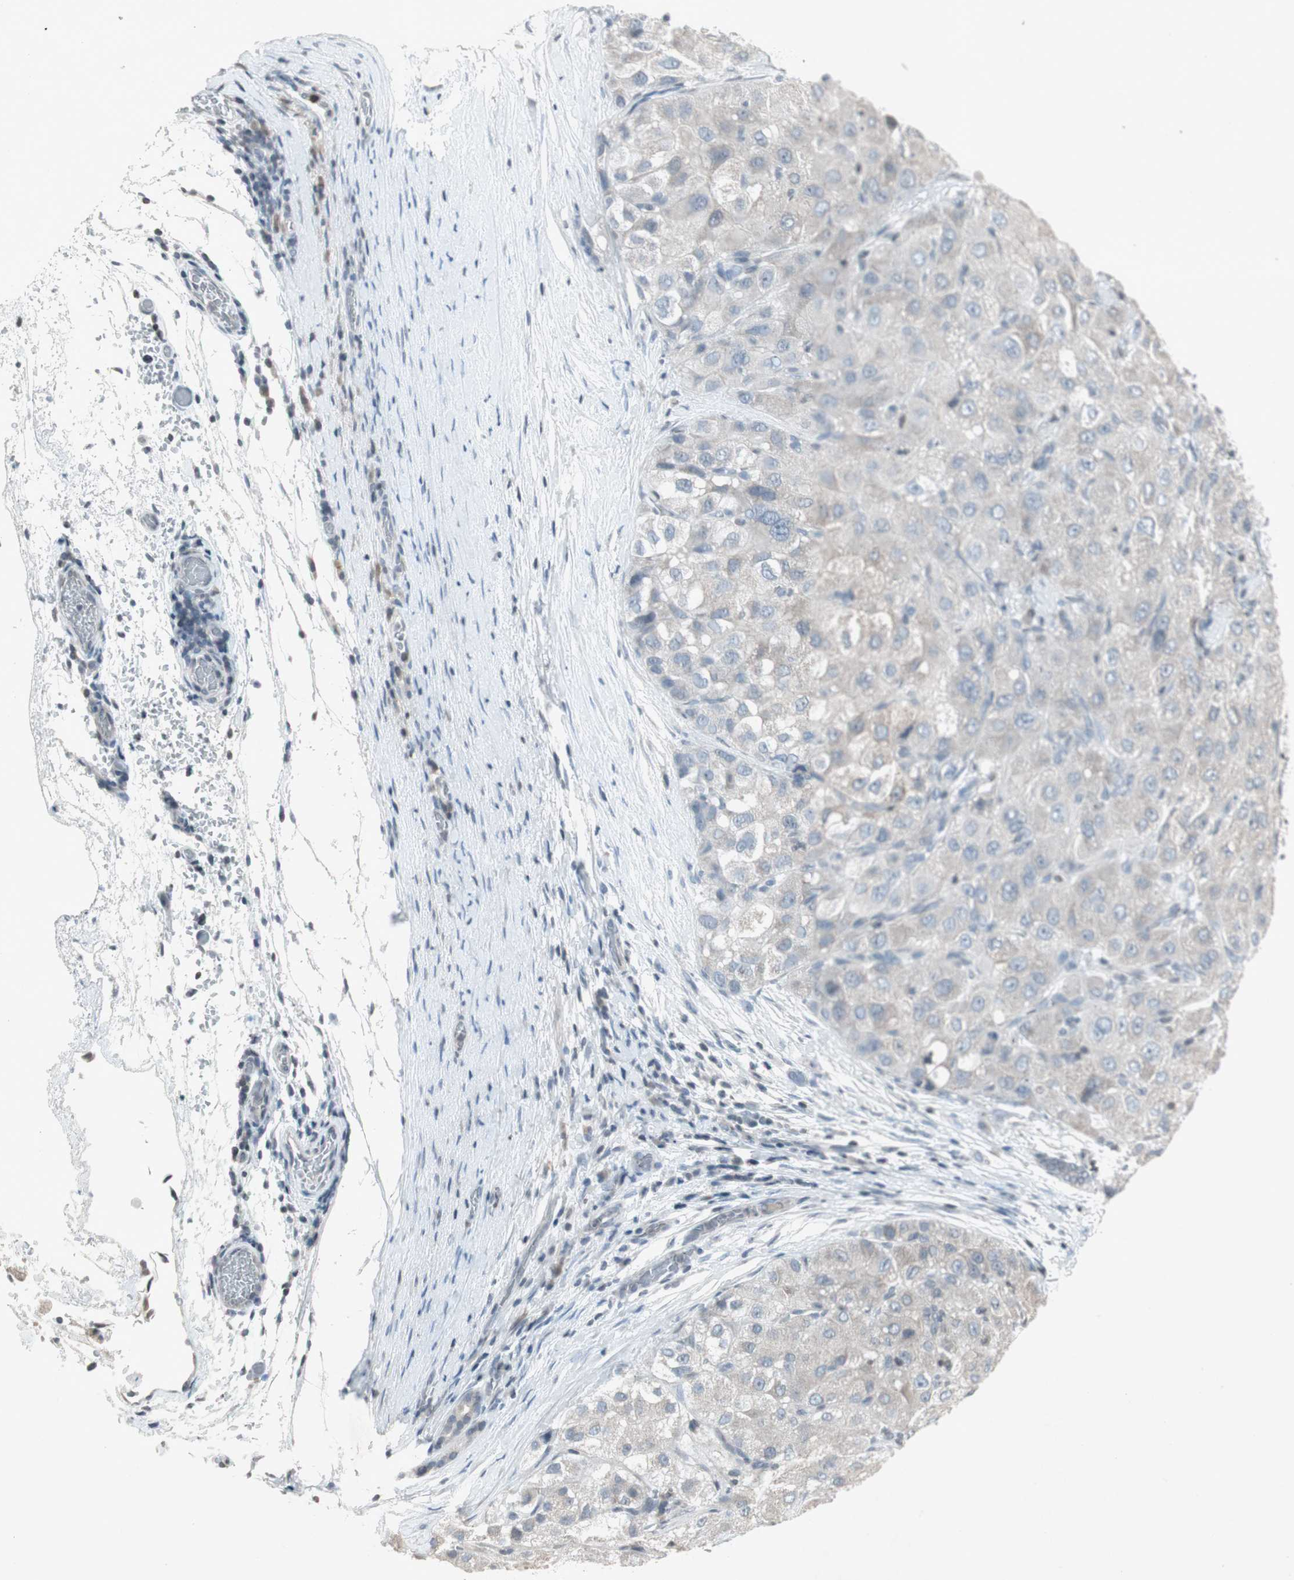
{"staining": {"intensity": "negative", "quantity": "none", "location": "none"}, "tissue": "liver cancer", "cell_type": "Tumor cells", "image_type": "cancer", "snomed": [{"axis": "morphology", "description": "Carcinoma, Hepatocellular, NOS"}, {"axis": "topography", "description": "Liver"}], "caption": "A micrograph of human hepatocellular carcinoma (liver) is negative for staining in tumor cells.", "gene": "ARG2", "patient": {"sex": "male", "age": 80}}